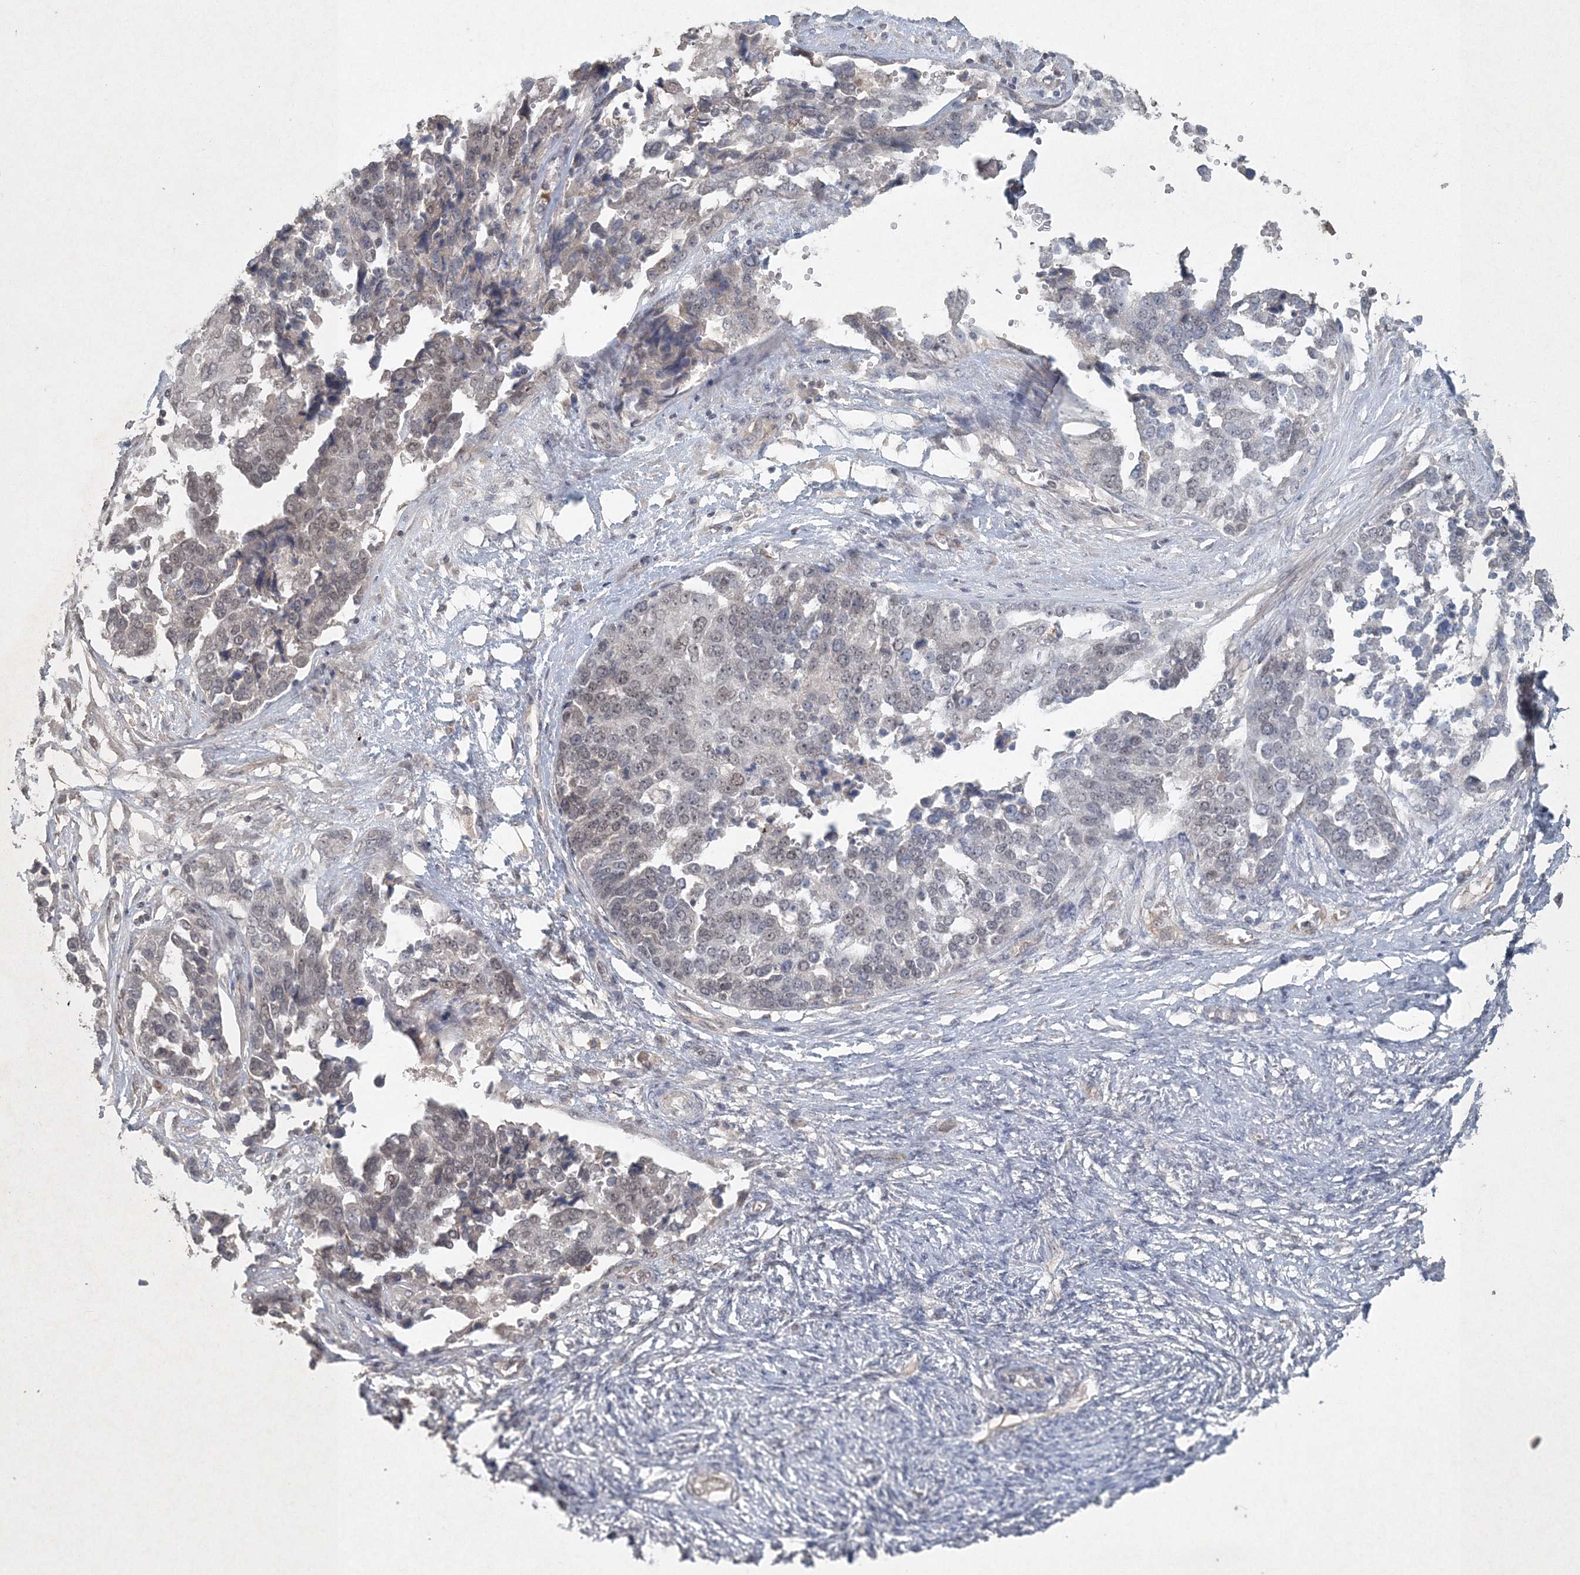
{"staining": {"intensity": "negative", "quantity": "none", "location": "none"}, "tissue": "ovarian cancer", "cell_type": "Tumor cells", "image_type": "cancer", "snomed": [{"axis": "morphology", "description": "Cystadenocarcinoma, serous, NOS"}, {"axis": "topography", "description": "Ovary"}], "caption": "An immunohistochemistry photomicrograph of ovarian serous cystadenocarcinoma is shown. There is no staining in tumor cells of ovarian serous cystadenocarcinoma.", "gene": "UIMC1", "patient": {"sex": "female", "age": 44}}